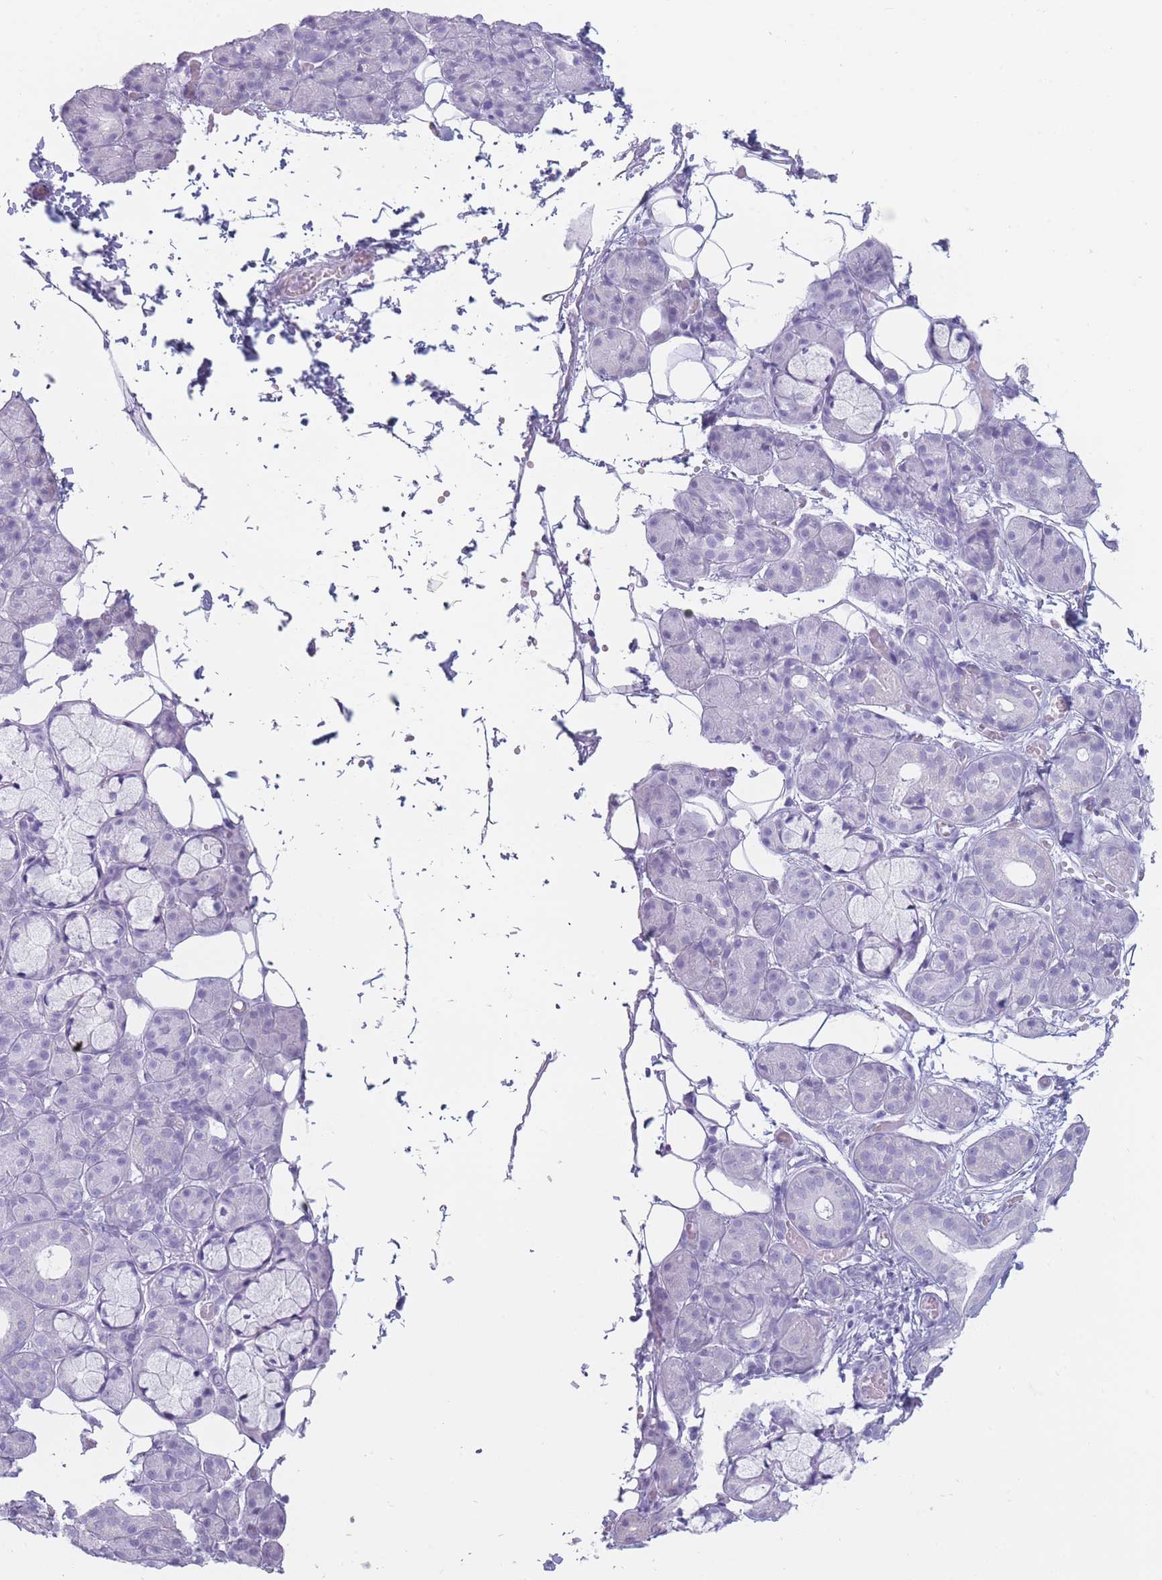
{"staining": {"intensity": "negative", "quantity": "none", "location": "none"}, "tissue": "salivary gland", "cell_type": "Glandular cells", "image_type": "normal", "snomed": [{"axis": "morphology", "description": "Normal tissue, NOS"}, {"axis": "topography", "description": "Salivary gland"}], "caption": "IHC micrograph of unremarkable salivary gland stained for a protein (brown), which reveals no positivity in glandular cells.", "gene": "GPR12", "patient": {"sex": "male", "age": 63}}